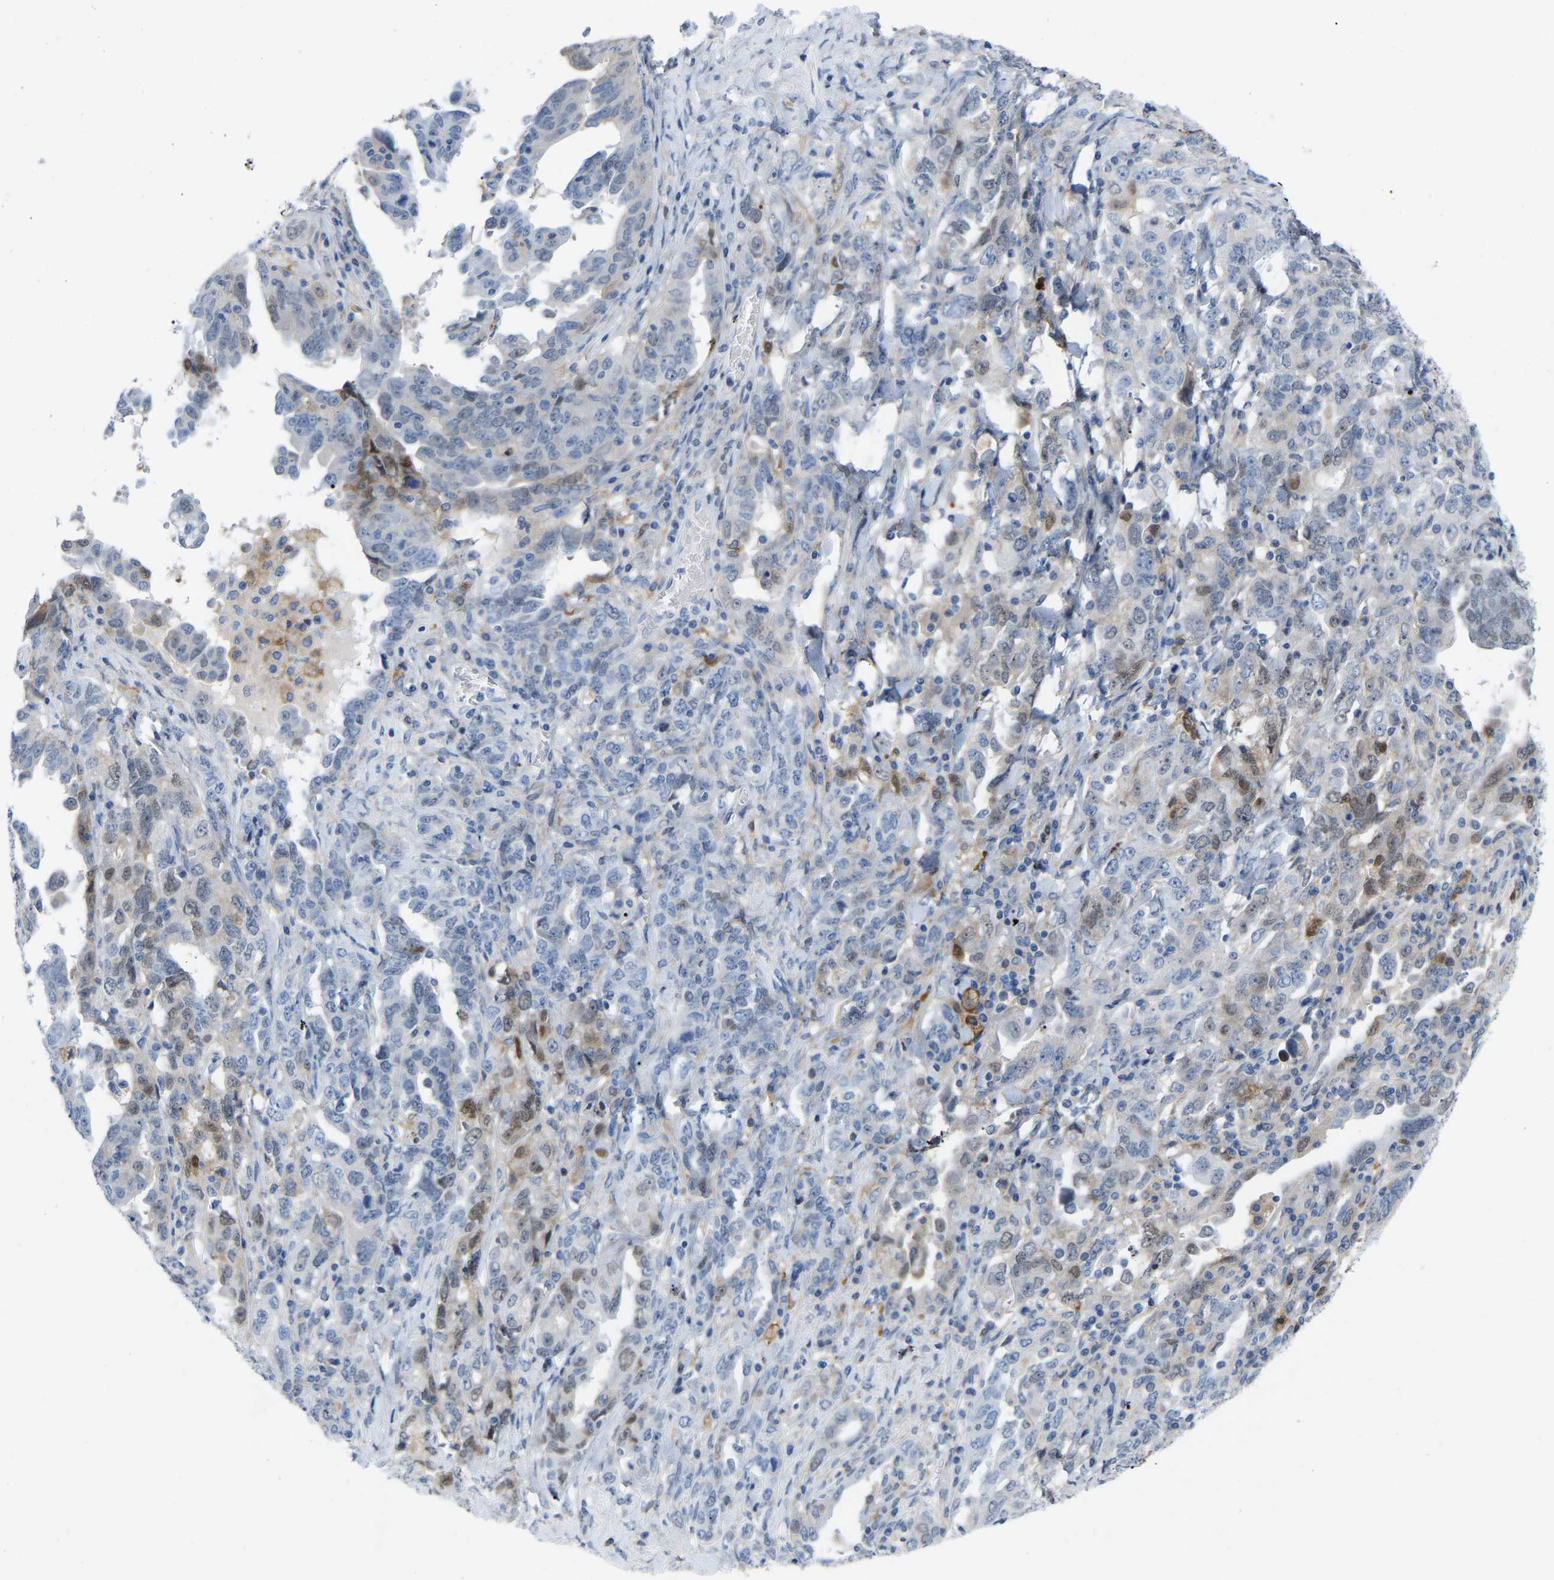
{"staining": {"intensity": "weak", "quantity": "<25%", "location": "nuclear"}, "tissue": "ovarian cancer", "cell_type": "Tumor cells", "image_type": "cancer", "snomed": [{"axis": "morphology", "description": "Carcinoma, endometroid"}, {"axis": "topography", "description": "Ovary"}], "caption": "Immunohistochemistry (IHC) of human ovarian endometroid carcinoma shows no expression in tumor cells.", "gene": "ABTB2", "patient": {"sex": "female", "age": 62}}